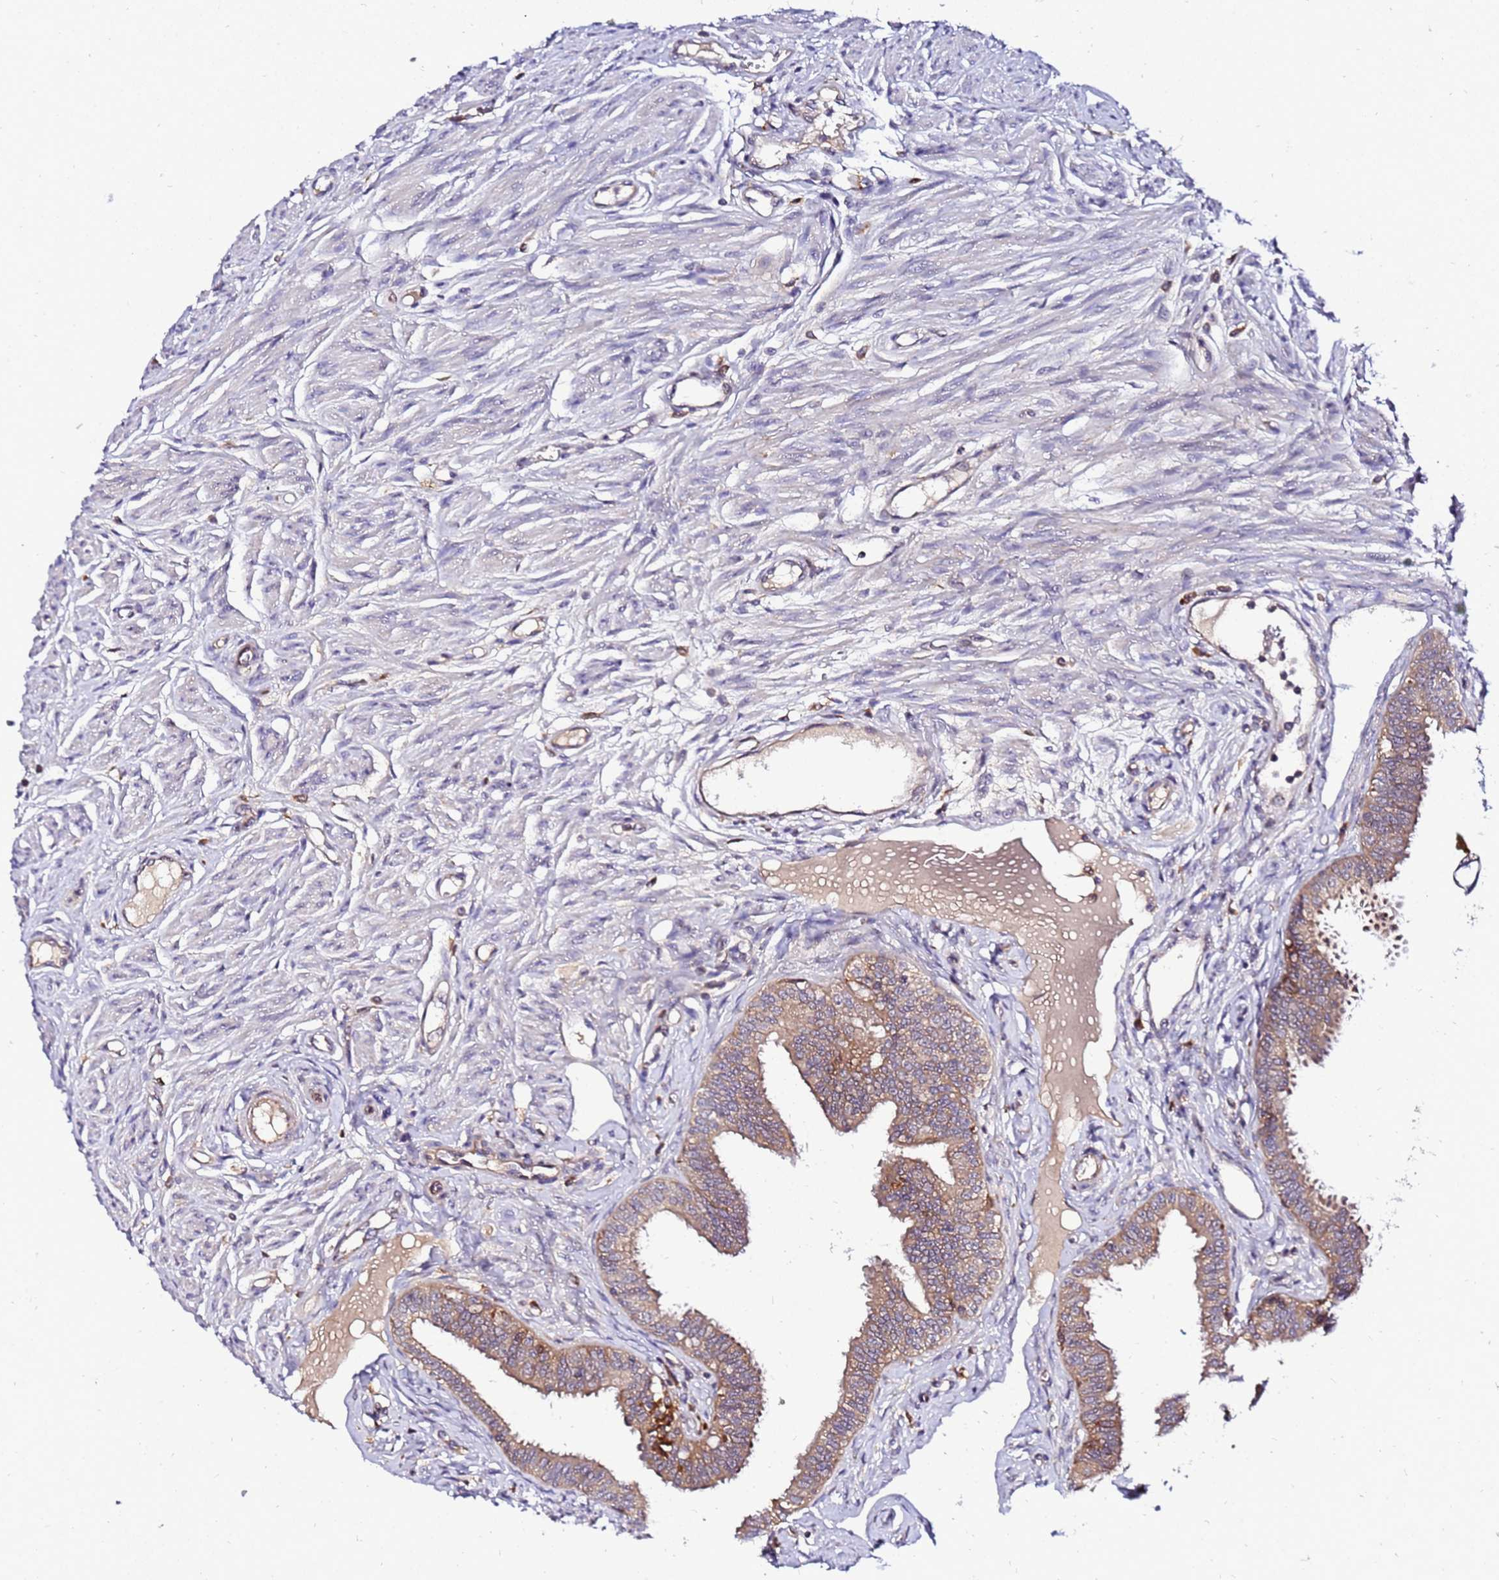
{"staining": {"intensity": "moderate", "quantity": ">75%", "location": "cytoplasmic/membranous"}, "tissue": "fallopian tube", "cell_type": "Glandular cells", "image_type": "normal", "snomed": [{"axis": "morphology", "description": "Normal tissue, NOS"}, {"axis": "morphology", "description": "Carcinoma, NOS"}, {"axis": "topography", "description": "Fallopian tube"}, {"axis": "topography", "description": "Ovary"}], "caption": "Moderate cytoplasmic/membranous protein expression is appreciated in about >75% of glandular cells in fallopian tube. The staining was performed using DAB (3,3'-diaminobenzidine), with brown indicating positive protein expression. Nuclei are stained blue with hematoxylin.", "gene": "ADPGK", "patient": {"sex": "female", "age": 59}}